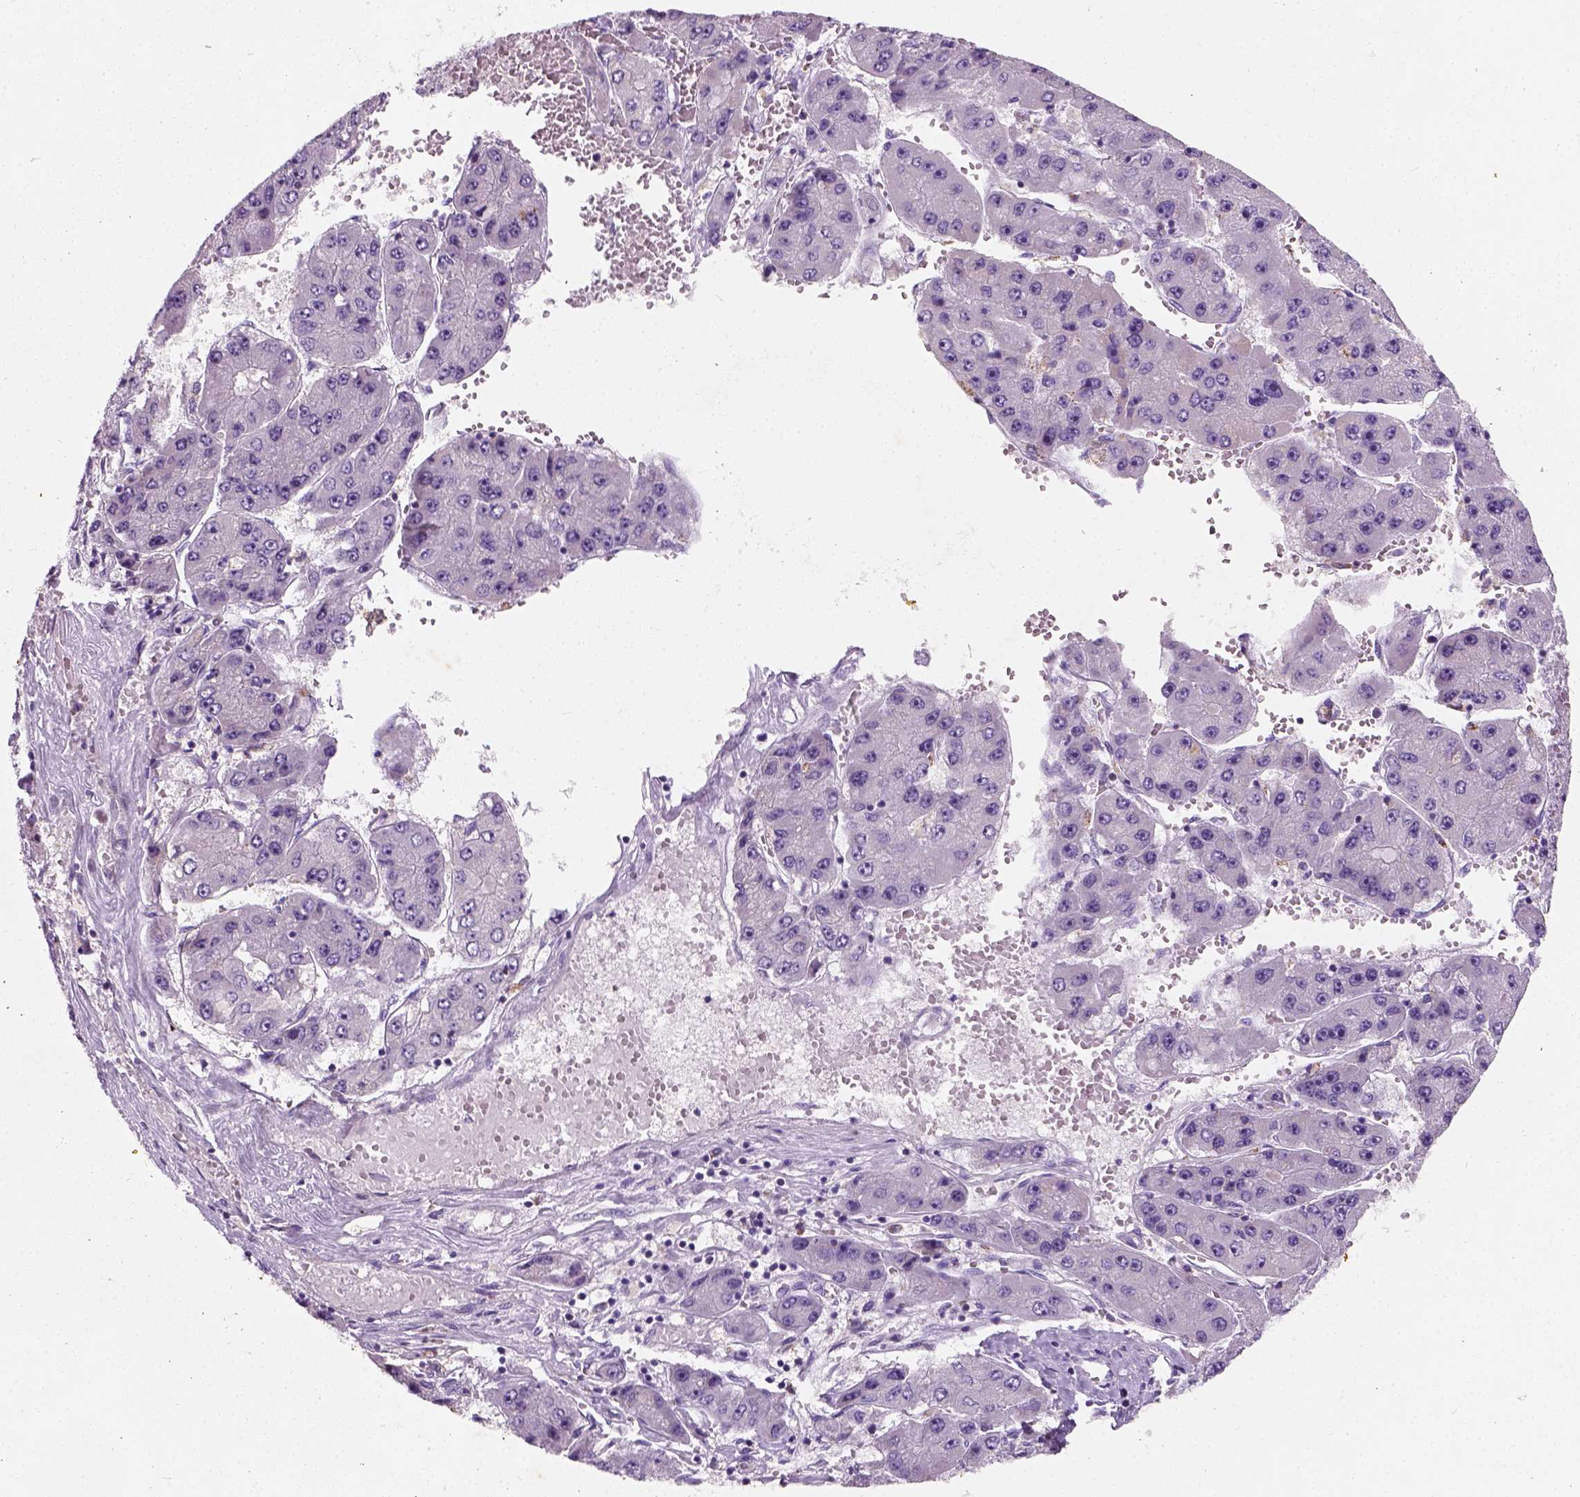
{"staining": {"intensity": "negative", "quantity": "none", "location": "none"}, "tissue": "liver cancer", "cell_type": "Tumor cells", "image_type": "cancer", "snomed": [{"axis": "morphology", "description": "Carcinoma, Hepatocellular, NOS"}, {"axis": "topography", "description": "Liver"}], "caption": "Protein analysis of liver hepatocellular carcinoma displays no significant staining in tumor cells.", "gene": "CHODL", "patient": {"sex": "female", "age": 61}}